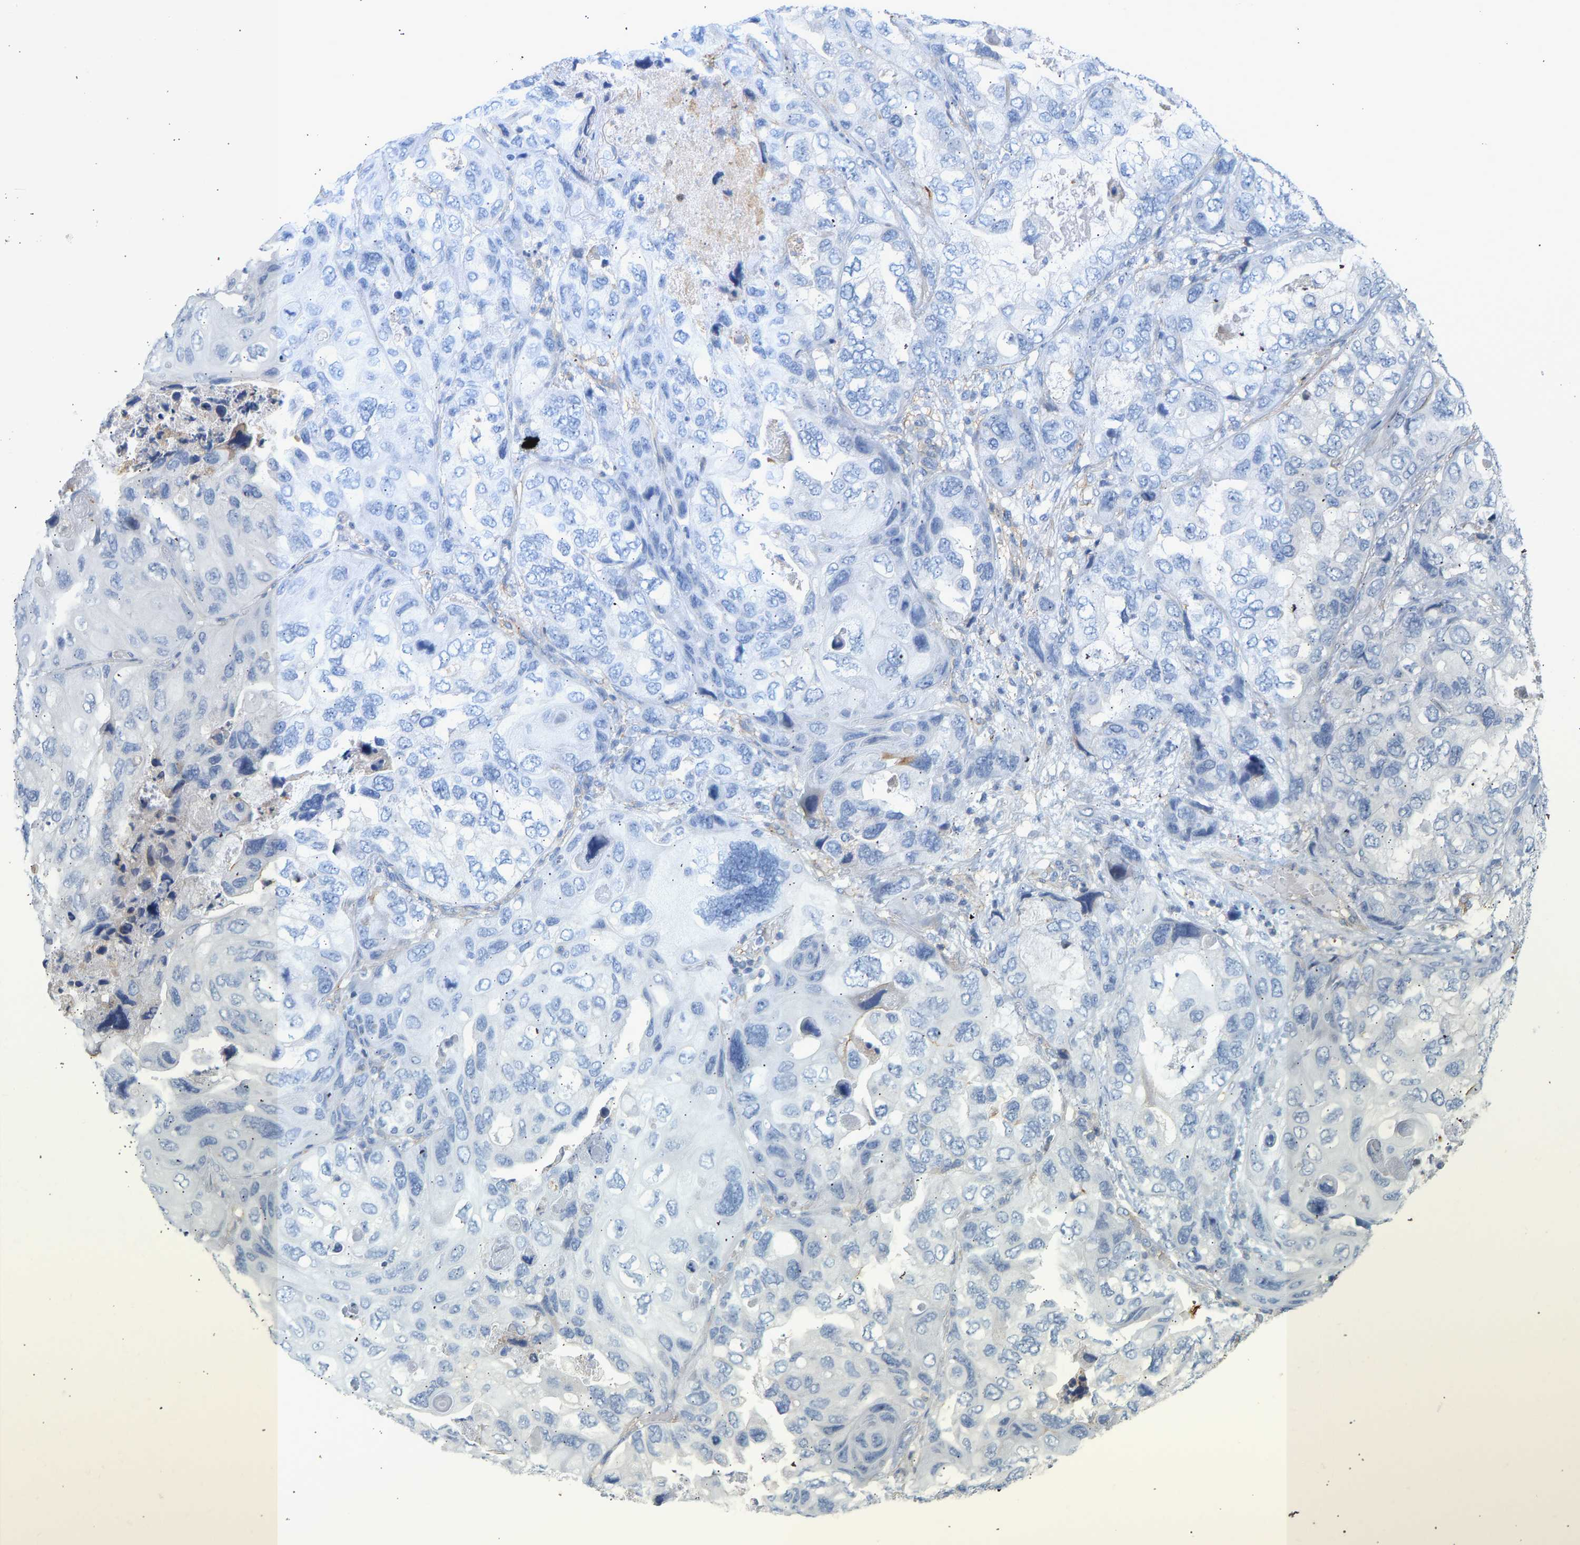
{"staining": {"intensity": "negative", "quantity": "none", "location": "none"}, "tissue": "lung cancer", "cell_type": "Tumor cells", "image_type": "cancer", "snomed": [{"axis": "morphology", "description": "Squamous cell carcinoma, NOS"}, {"axis": "topography", "description": "Lung"}], "caption": "IHC micrograph of lung cancer (squamous cell carcinoma) stained for a protein (brown), which demonstrates no expression in tumor cells.", "gene": "BVES", "patient": {"sex": "female", "age": 73}}